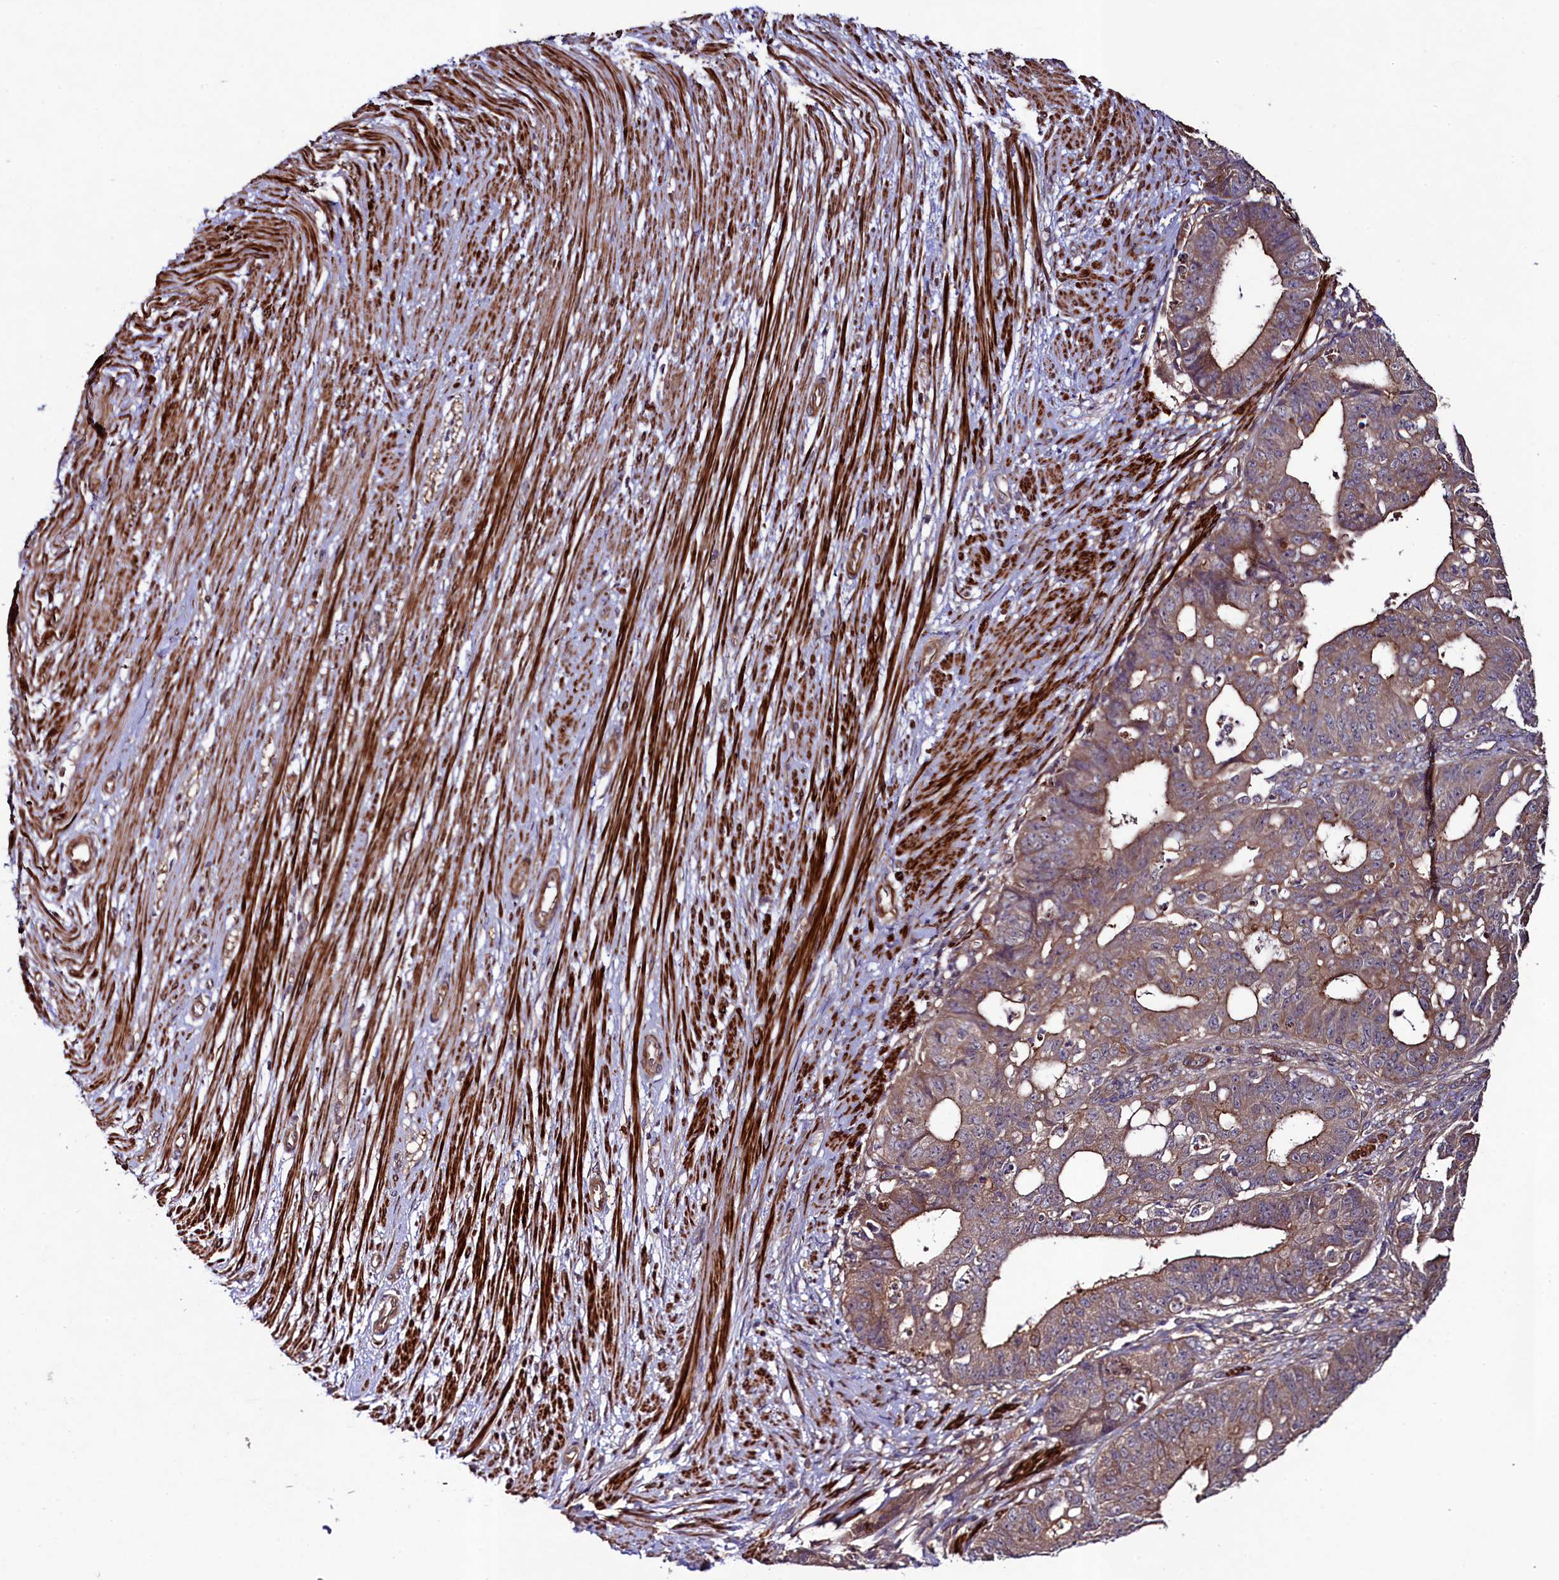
{"staining": {"intensity": "moderate", "quantity": "25%-75%", "location": "cytoplasmic/membranous"}, "tissue": "ovarian cancer", "cell_type": "Tumor cells", "image_type": "cancer", "snomed": [{"axis": "morphology", "description": "Carcinoma, endometroid"}, {"axis": "topography", "description": "Appendix"}, {"axis": "topography", "description": "Ovary"}], "caption": "High-power microscopy captured an immunohistochemistry photomicrograph of ovarian endometroid carcinoma, revealing moderate cytoplasmic/membranous expression in about 25%-75% of tumor cells.", "gene": "CCDC102A", "patient": {"sex": "female", "age": 42}}